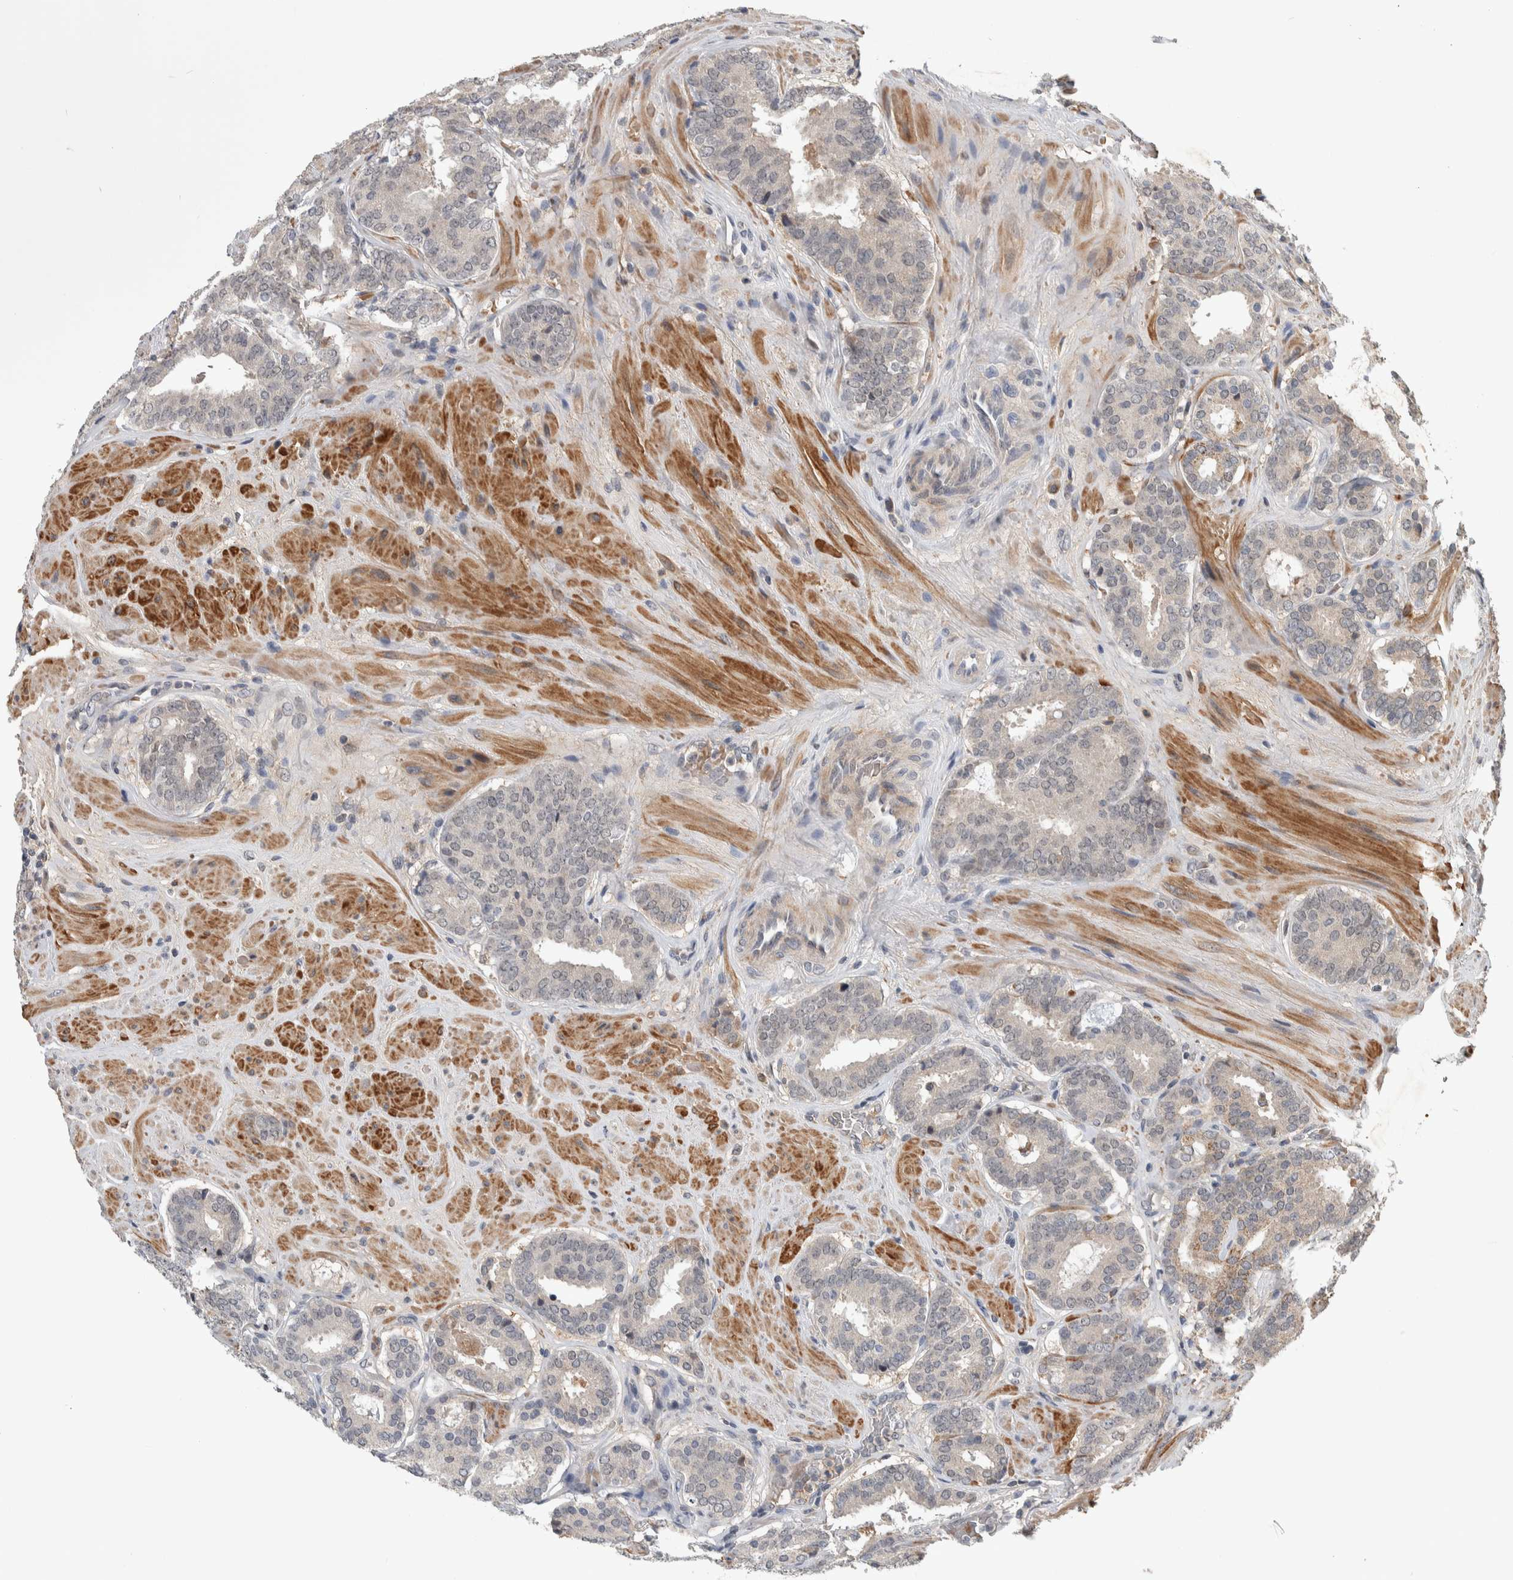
{"staining": {"intensity": "weak", "quantity": "<25%", "location": "nuclear"}, "tissue": "prostate cancer", "cell_type": "Tumor cells", "image_type": "cancer", "snomed": [{"axis": "morphology", "description": "Adenocarcinoma, Low grade"}, {"axis": "topography", "description": "Prostate"}], "caption": "Prostate cancer was stained to show a protein in brown. There is no significant expression in tumor cells.", "gene": "CHRM3", "patient": {"sex": "male", "age": 69}}